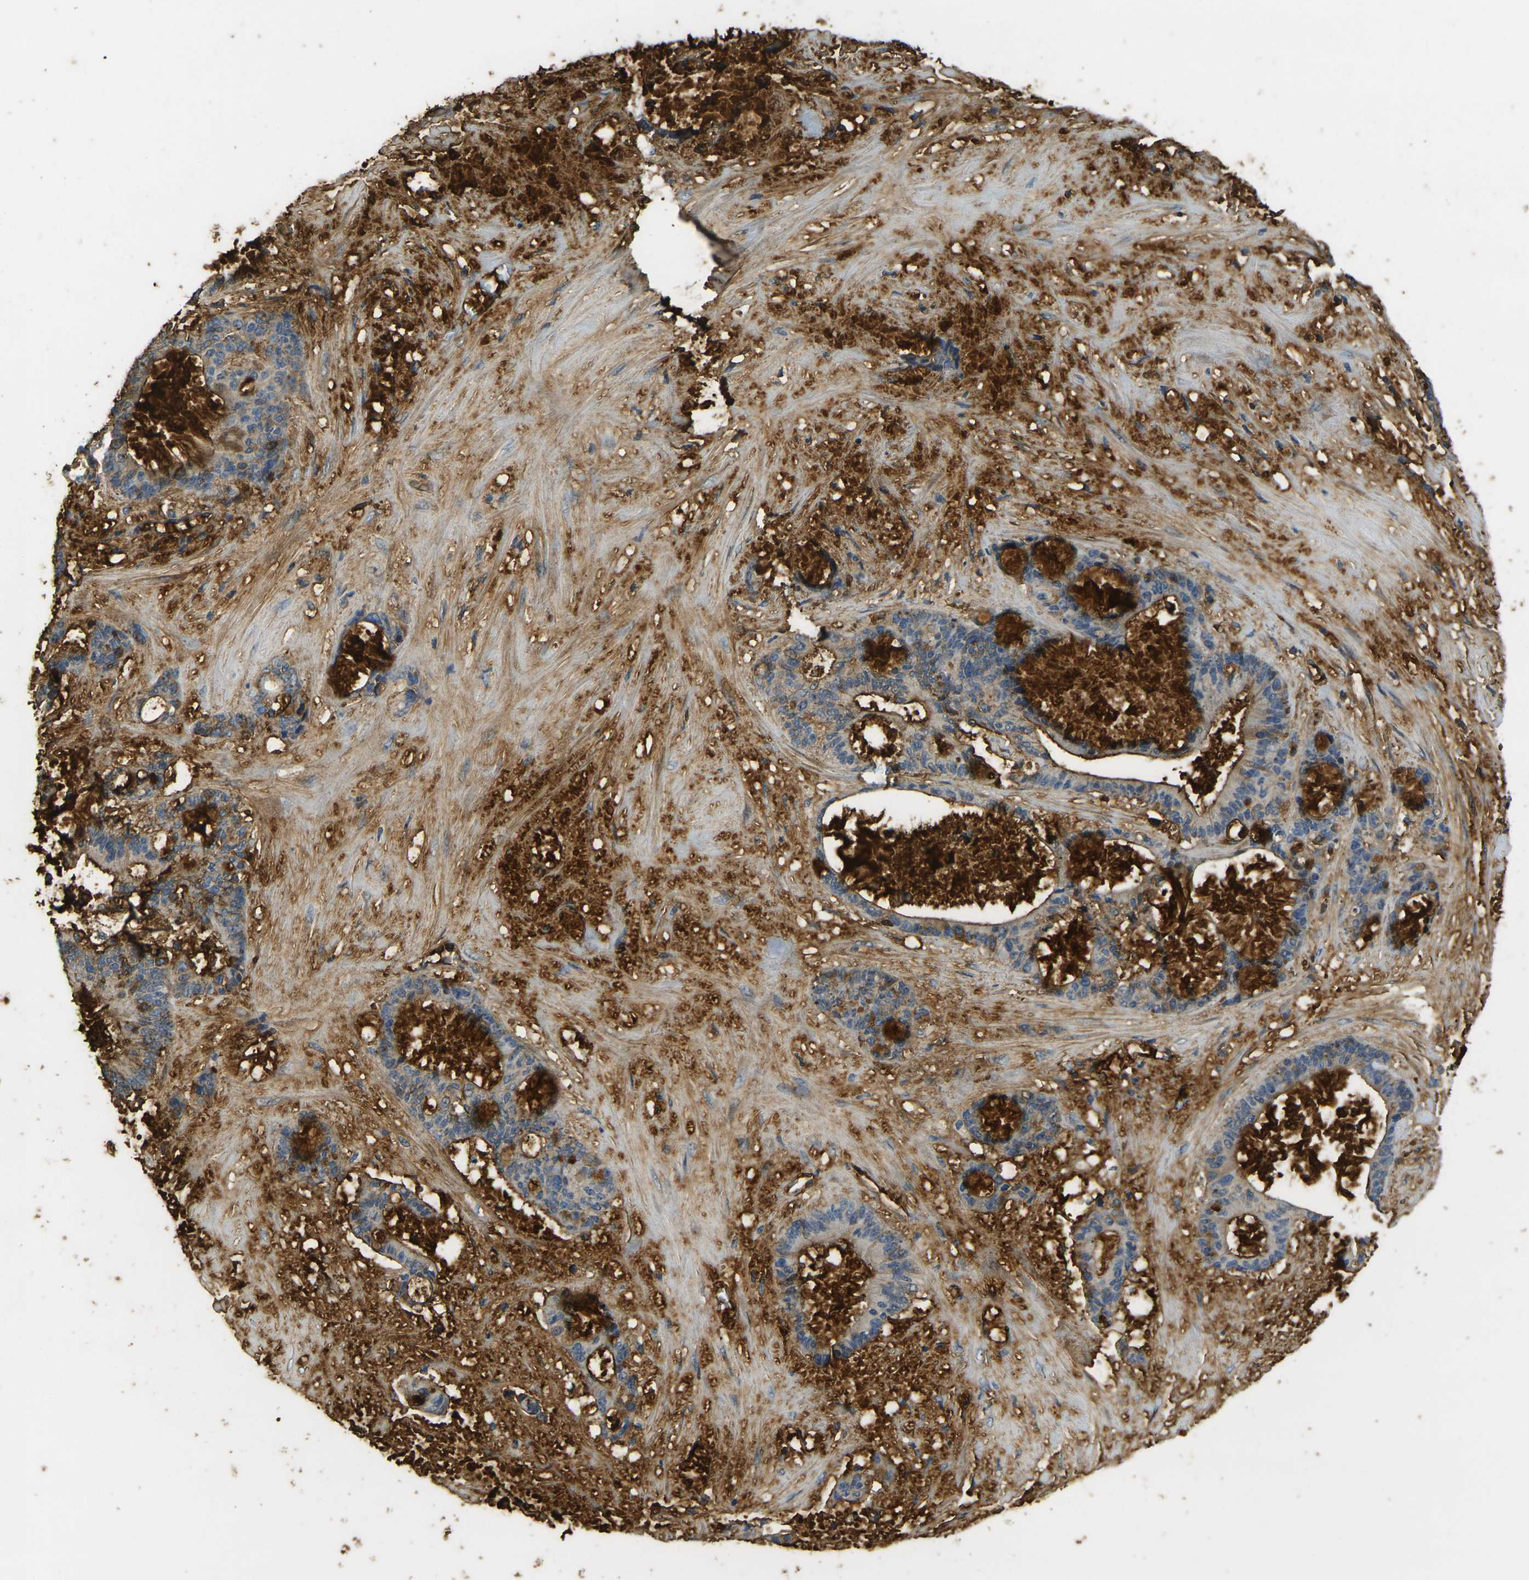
{"staining": {"intensity": "strong", "quantity": "<25%", "location": "cytoplasmic/membranous"}, "tissue": "liver cancer", "cell_type": "Tumor cells", "image_type": "cancer", "snomed": [{"axis": "morphology", "description": "Cholangiocarcinoma"}, {"axis": "topography", "description": "Liver"}], "caption": "Immunohistochemistry of human liver cholangiocarcinoma reveals medium levels of strong cytoplasmic/membranous staining in about <25% of tumor cells.", "gene": "PLCD1", "patient": {"sex": "female", "age": 73}}